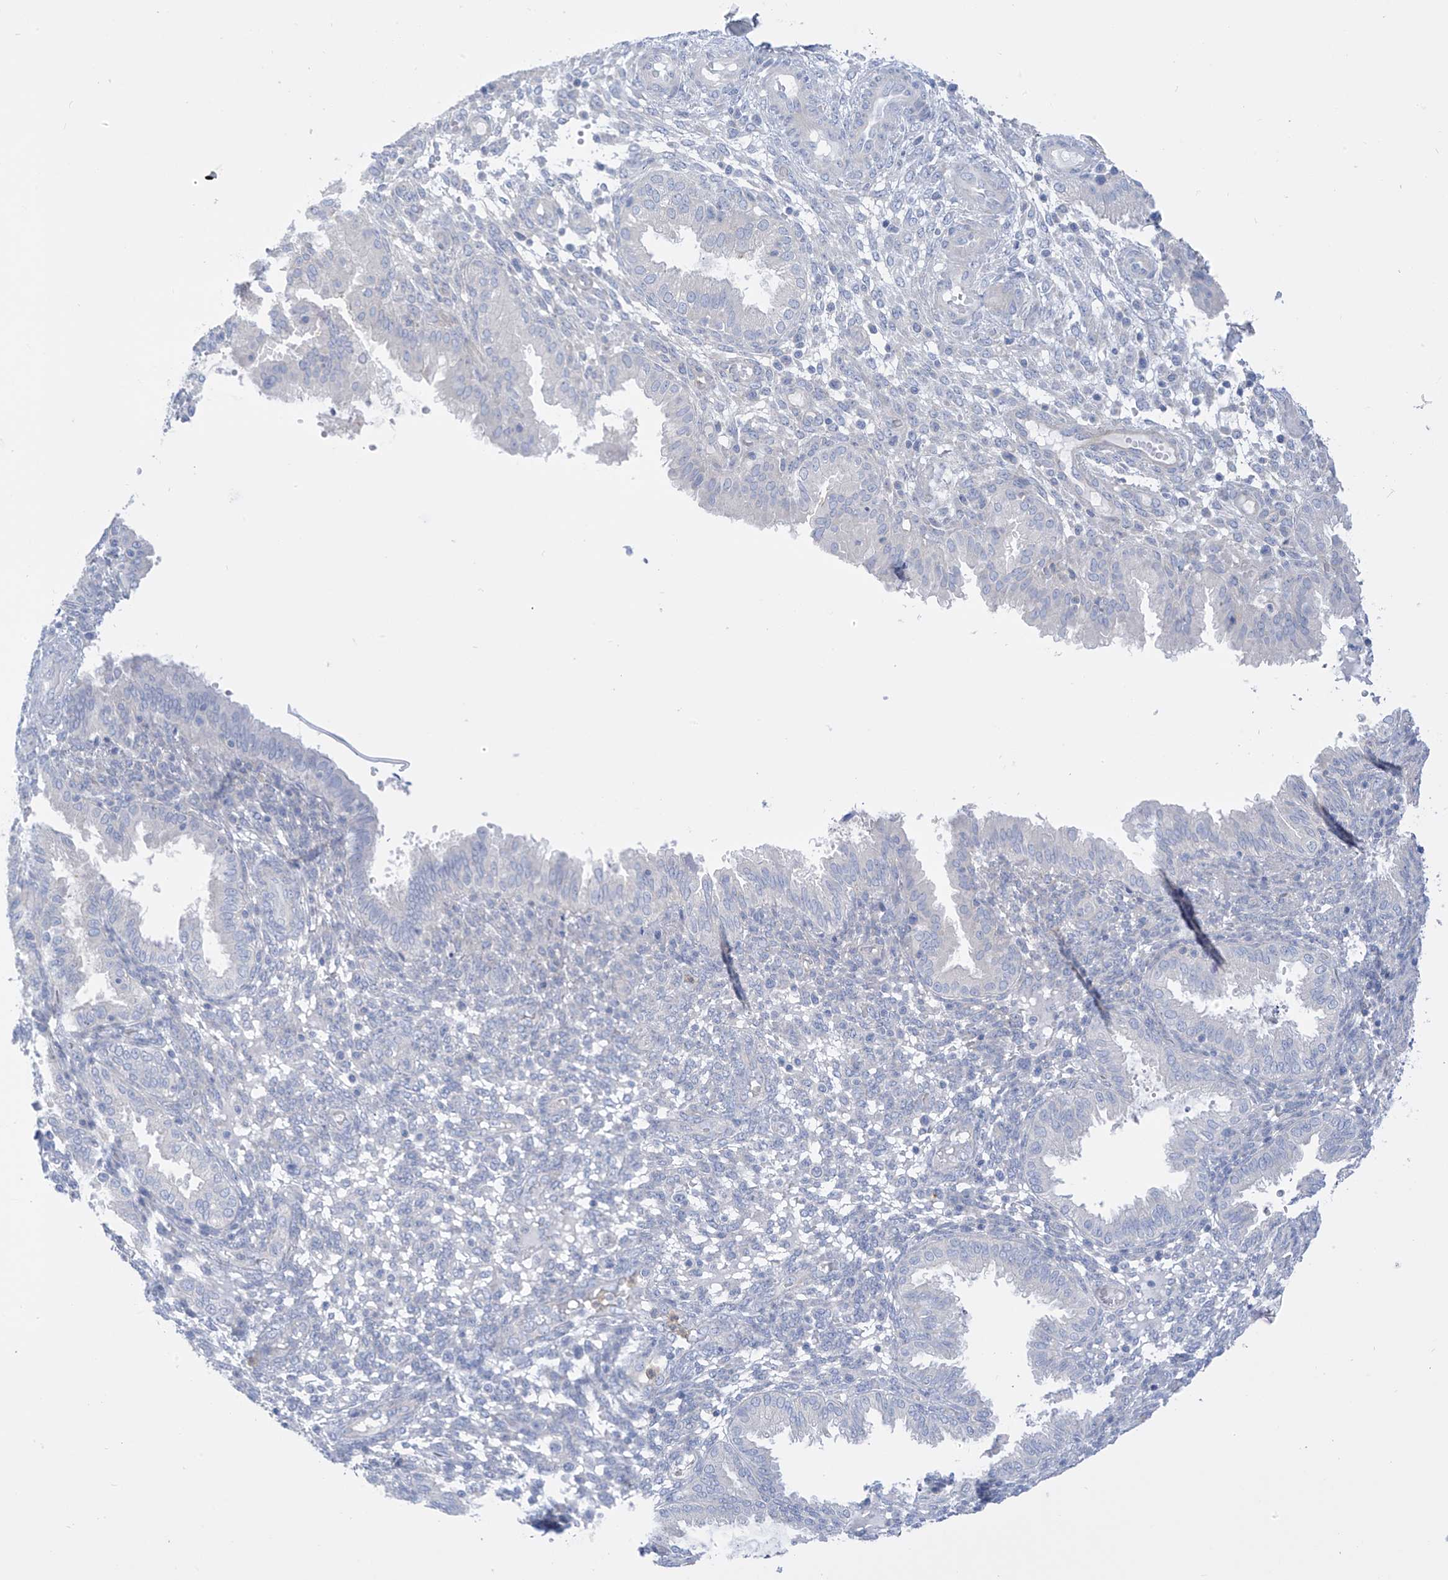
{"staining": {"intensity": "negative", "quantity": "none", "location": "none"}, "tissue": "endometrium", "cell_type": "Cells in endometrial stroma", "image_type": "normal", "snomed": [{"axis": "morphology", "description": "Normal tissue, NOS"}, {"axis": "topography", "description": "Endometrium"}], "caption": "This is an IHC photomicrograph of unremarkable human endometrium. There is no staining in cells in endometrial stroma.", "gene": "FABP2", "patient": {"sex": "female", "age": 33}}